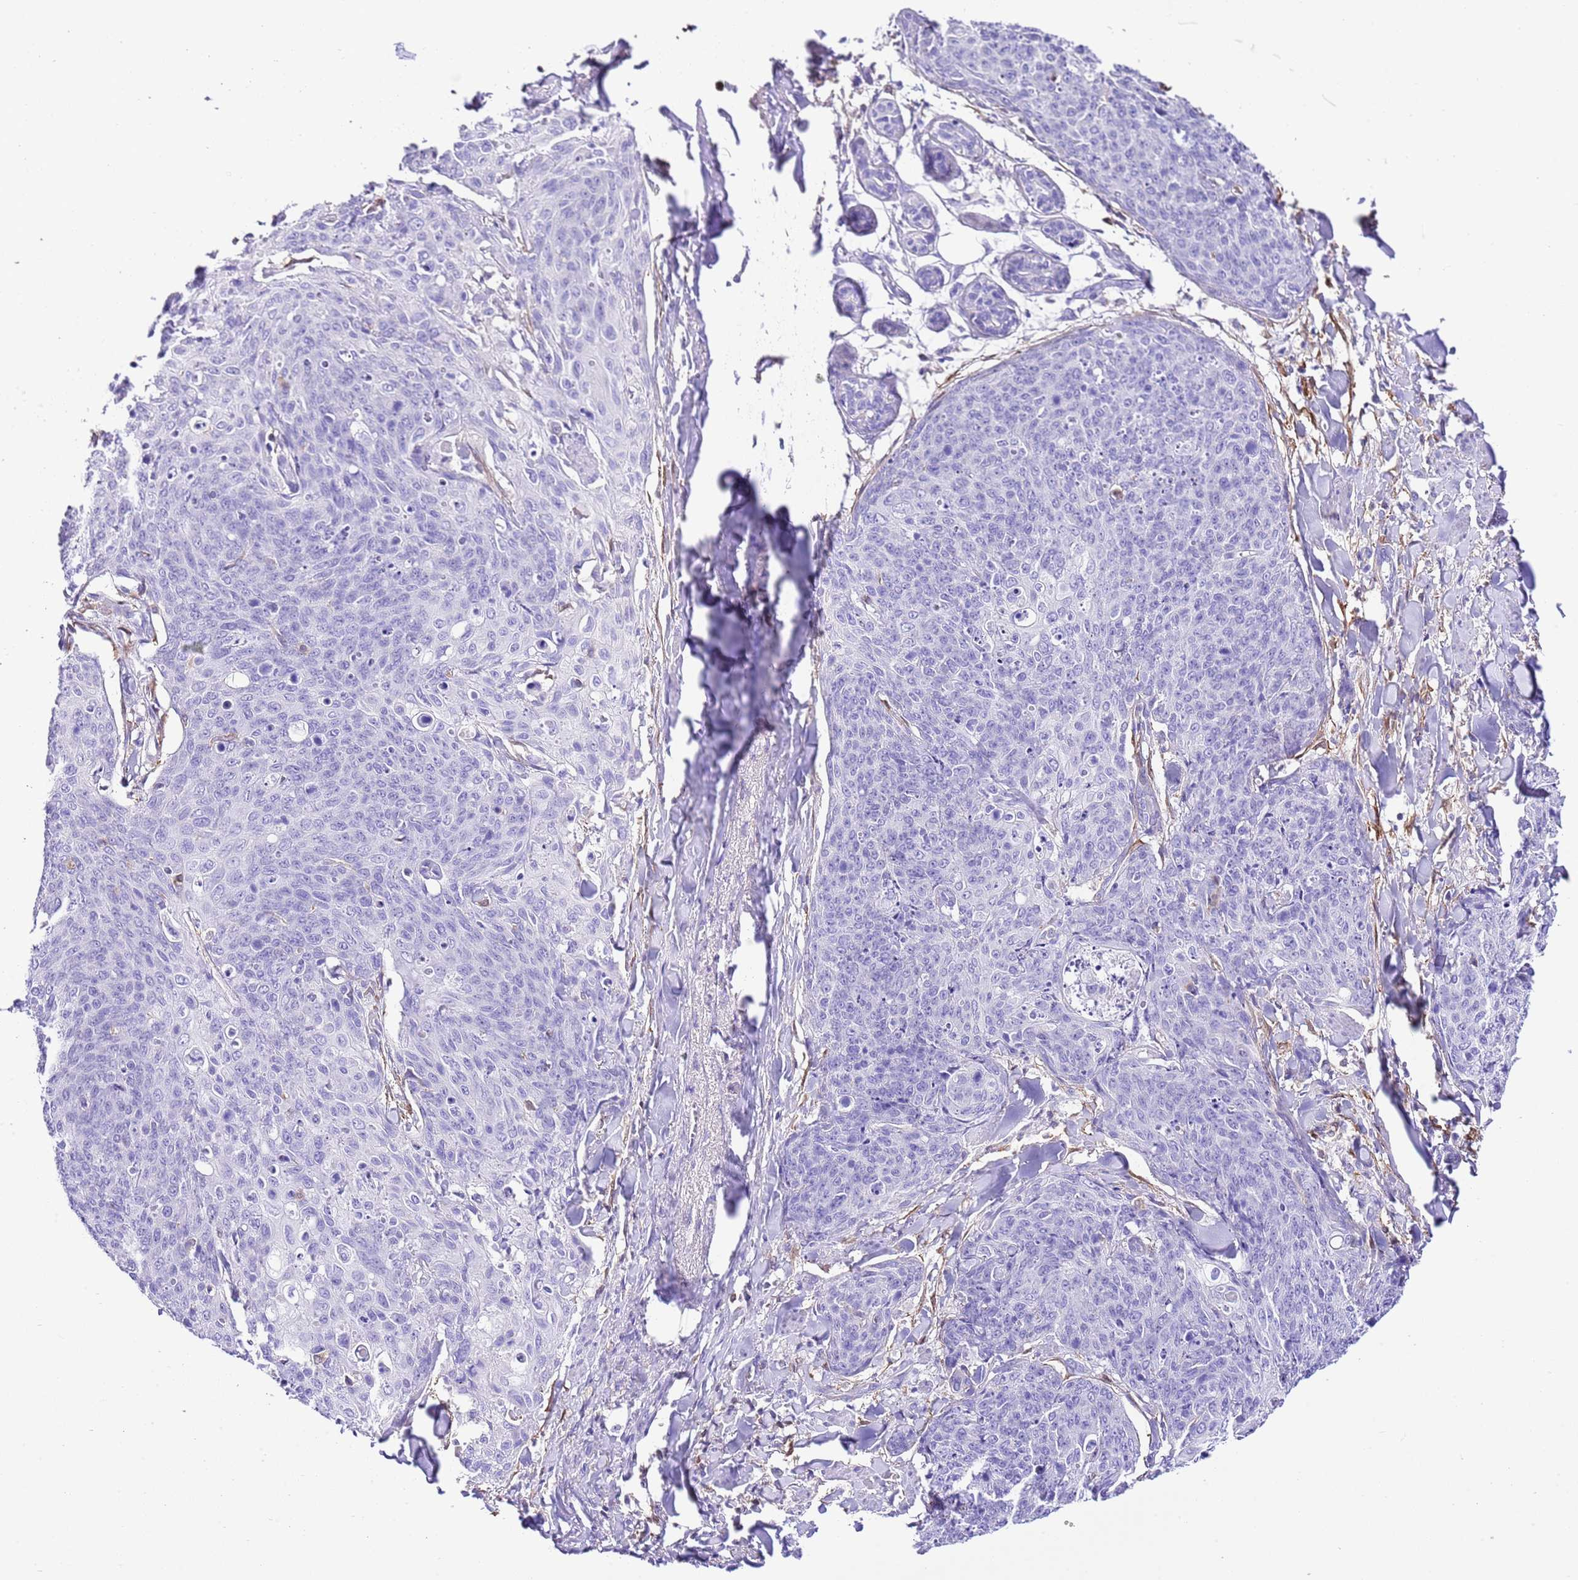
{"staining": {"intensity": "negative", "quantity": "none", "location": "none"}, "tissue": "skin cancer", "cell_type": "Tumor cells", "image_type": "cancer", "snomed": [{"axis": "morphology", "description": "Squamous cell carcinoma, NOS"}, {"axis": "topography", "description": "Skin"}, {"axis": "topography", "description": "Vulva"}], "caption": "High power microscopy histopathology image of an IHC micrograph of skin cancer (squamous cell carcinoma), revealing no significant expression in tumor cells.", "gene": "CNN2", "patient": {"sex": "female", "age": 85}}